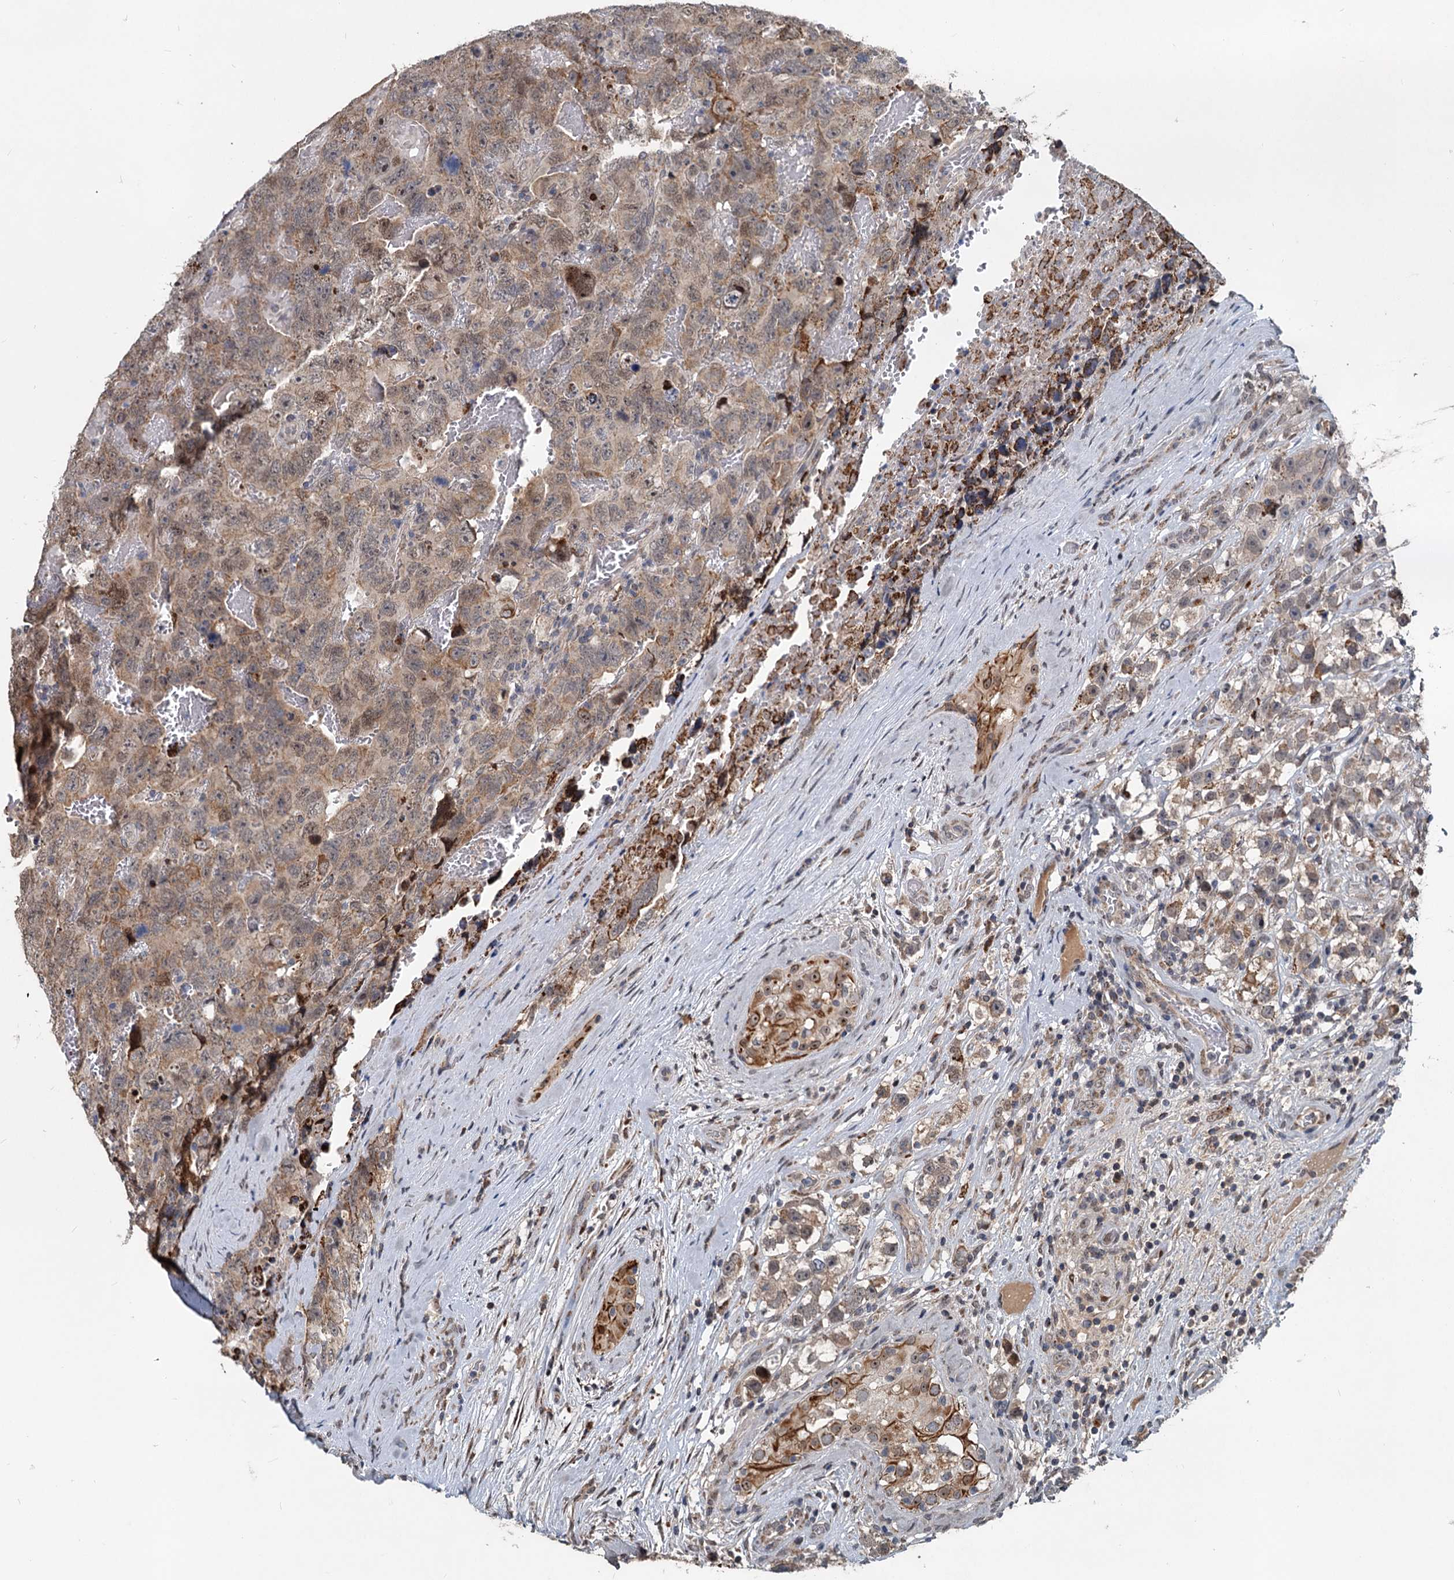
{"staining": {"intensity": "moderate", "quantity": "25%-75%", "location": "cytoplasmic/membranous,nuclear"}, "tissue": "testis cancer", "cell_type": "Tumor cells", "image_type": "cancer", "snomed": [{"axis": "morphology", "description": "Carcinoma, Embryonal, NOS"}, {"axis": "topography", "description": "Testis"}], "caption": "A high-resolution micrograph shows immunohistochemistry (IHC) staining of embryonal carcinoma (testis), which reveals moderate cytoplasmic/membranous and nuclear expression in approximately 25%-75% of tumor cells. The protein is shown in brown color, while the nuclei are stained blue.", "gene": "RITA1", "patient": {"sex": "male", "age": 45}}